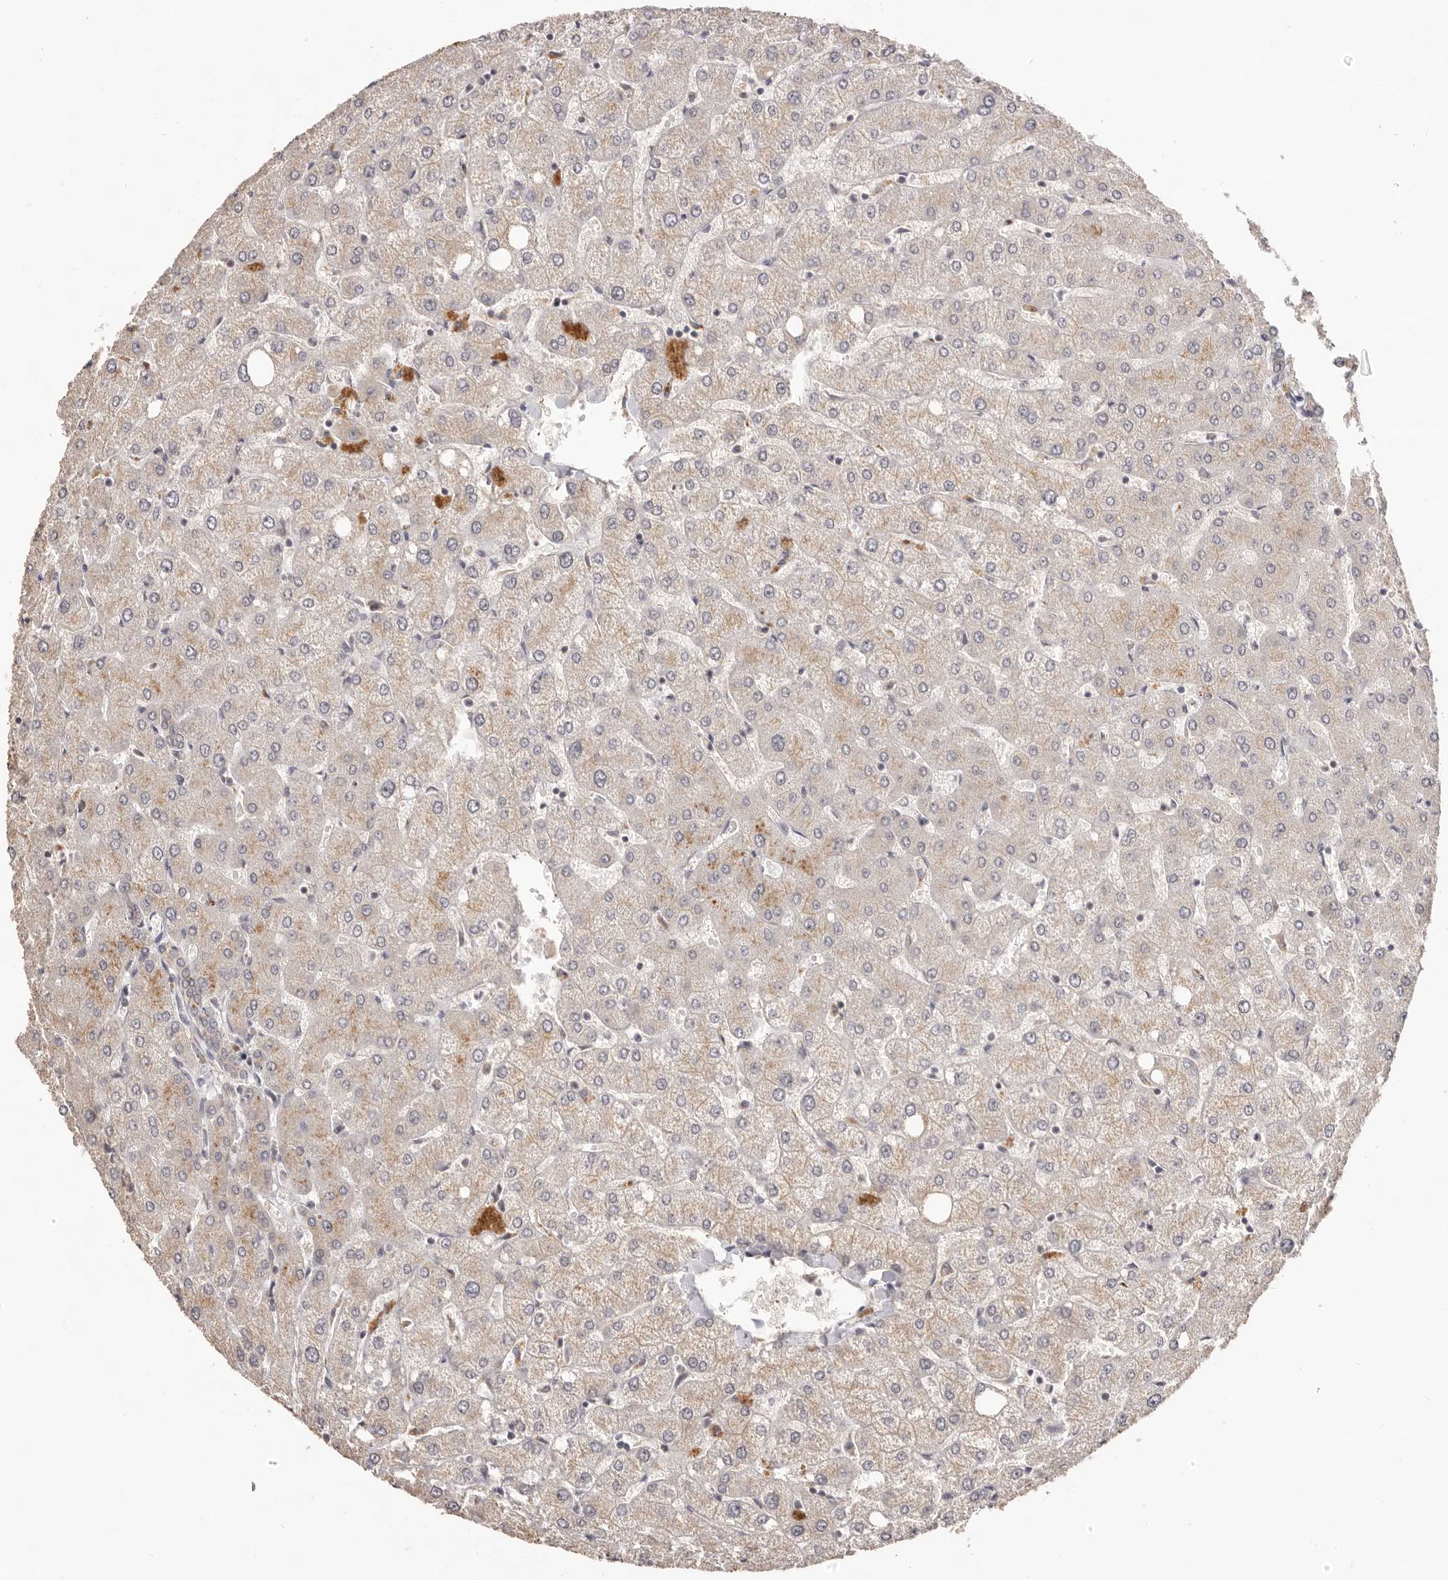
{"staining": {"intensity": "weak", "quantity": "25%-75%", "location": "cytoplasmic/membranous"}, "tissue": "liver", "cell_type": "Cholangiocytes", "image_type": "normal", "snomed": [{"axis": "morphology", "description": "Normal tissue, NOS"}, {"axis": "topography", "description": "Liver"}], "caption": "Liver was stained to show a protein in brown. There is low levels of weak cytoplasmic/membranous staining in approximately 25%-75% of cholangiocytes. Nuclei are stained in blue.", "gene": "TSPAN13", "patient": {"sex": "female", "age": 54}}